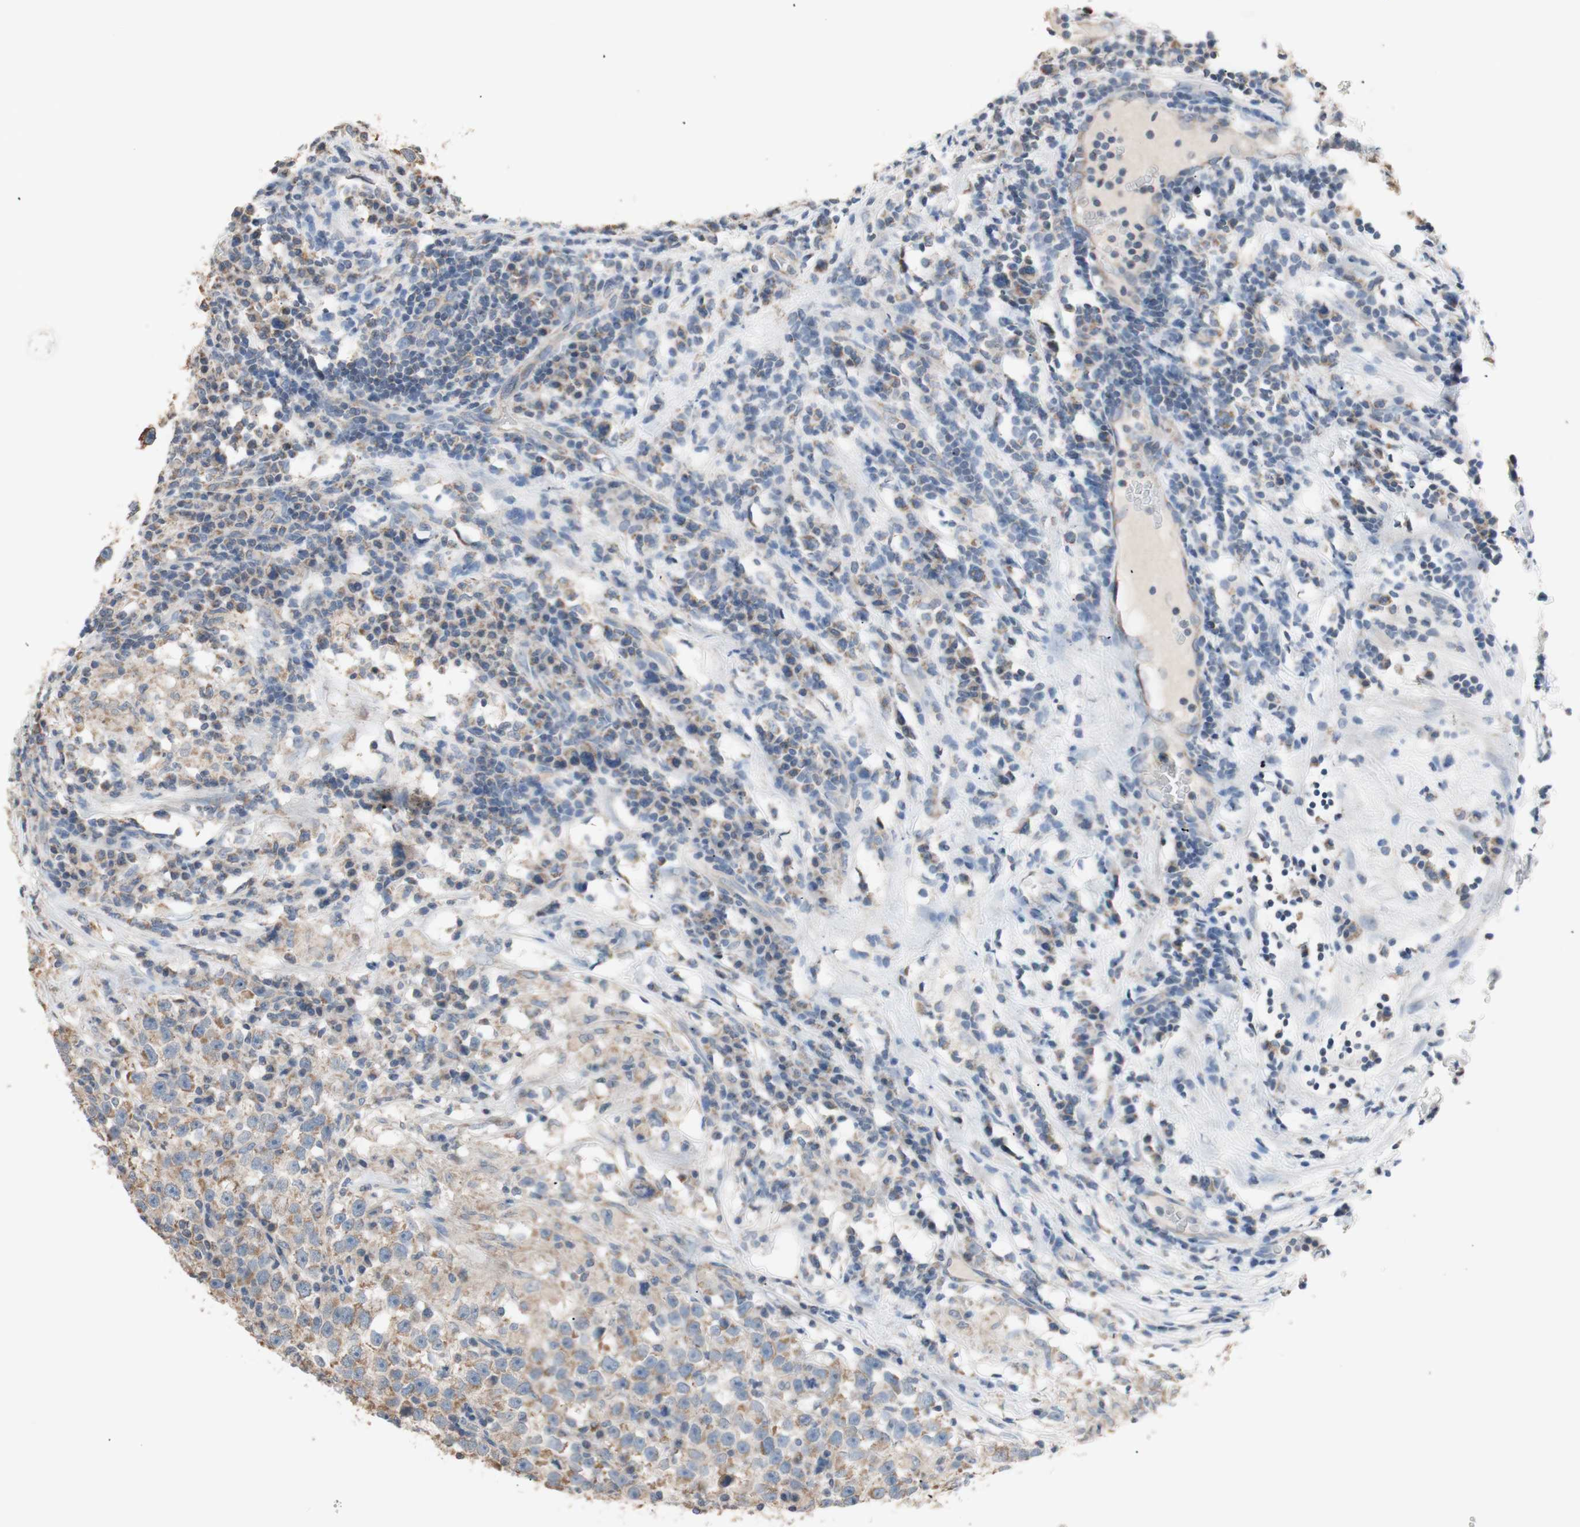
{"staining": {"intensity": "moderate", "quantity": ">75%", "location": "cytoplasmic/membranous"}, "tissue": "testis cancer", "cell_type": "Tumor cells", "image_type": "cancer", "snomed": [{"axis": "morphology", "description": "Seminoma, NOS"}, {"axis": "topography", "description": "Testis"}], "caption": "This micrograph reveals immunohistochemistry (IHC) staining of human seminoma (testis), with medium moderate cytoplasmic/membranous positivity in approximately >75% of tumor cells.", "gene": "PTGIS", "patient": {"sex": "male", "age": 43}}